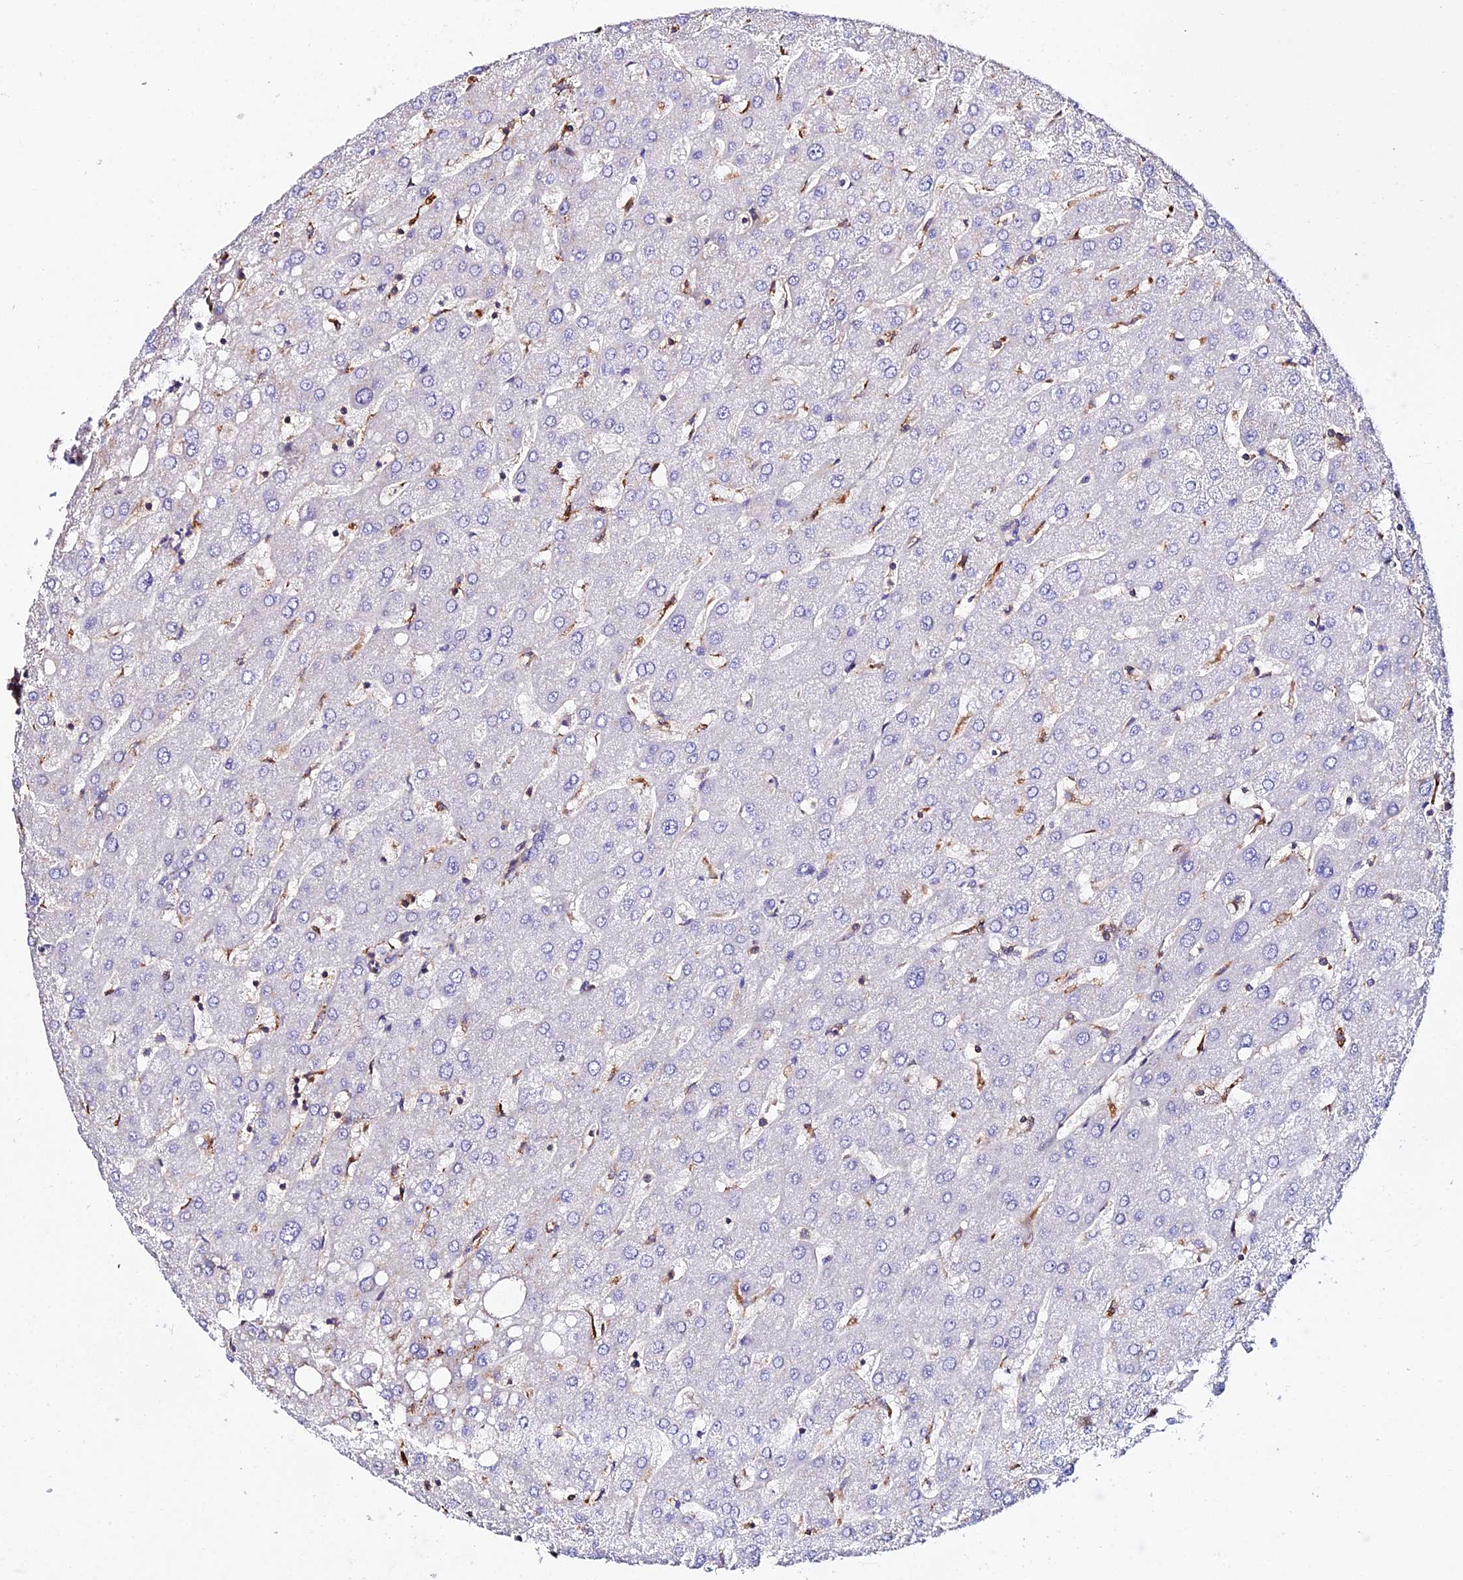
{"staining": {"intensity": "negative", "quantity": "none", "location": "none"}, "tissue": "liver", "cell_type": "Cholangiocytes", "image_type": "normal", "snomed": [{"axis": "morphology", "description": "Normal tissue, NOS"}, {"axis": "topography", "description": "Liver"}], "caption": "High magnification brightfield microscopy of normal liver stained with DAB (3,3'-diaminobenzidine) (brown) and counterstained with hematoxylin (blue): cholangiocytes show no significant staining. (IHC, brightfield microscopy, high magnification).", "gene": "TRPV2", "patient": {"sex": "male", "age": 67}}